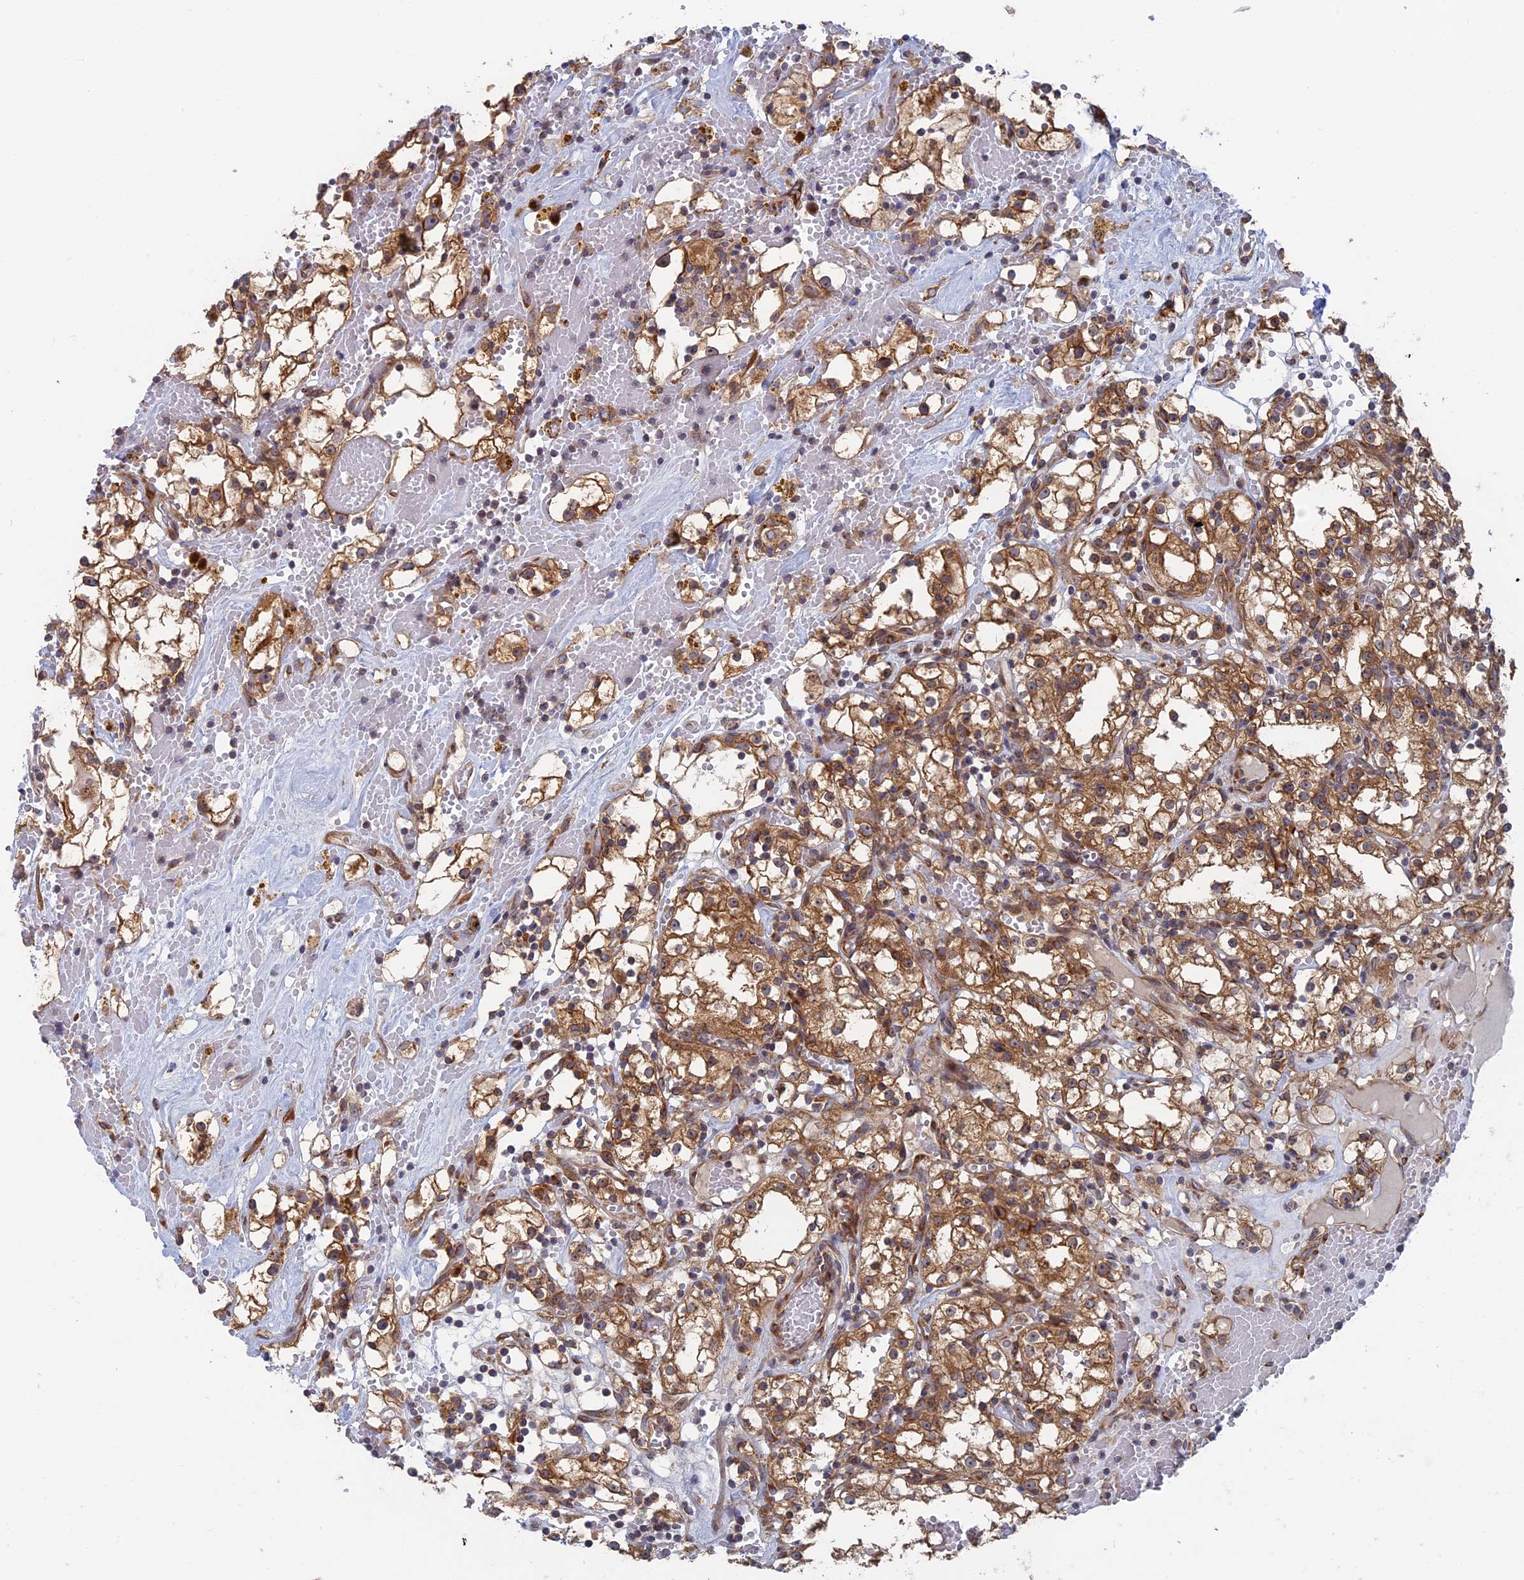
{"staining": {"intensity": "moderate", "quantity": ">75%", "location": "cytoplasmic/membranous"}, "tissue": "renal cancer", "cell_type": "Tumor cells", "image_type": "cancer", "snomed": [{"axis": "morphology", "description": "Adenocarcinoma, NOS"}, {"axis": "topography", "description": "Kidney"}], "caption": "The immunohistochemical stain labels moderate cytoplasmic/membranous staining in tumor cells of adenocarcinoma (renal) tissue. Nuclei are stained in blue.", "gene": "TBC1D30", "patient": {"sex": "male", "age": 56}}